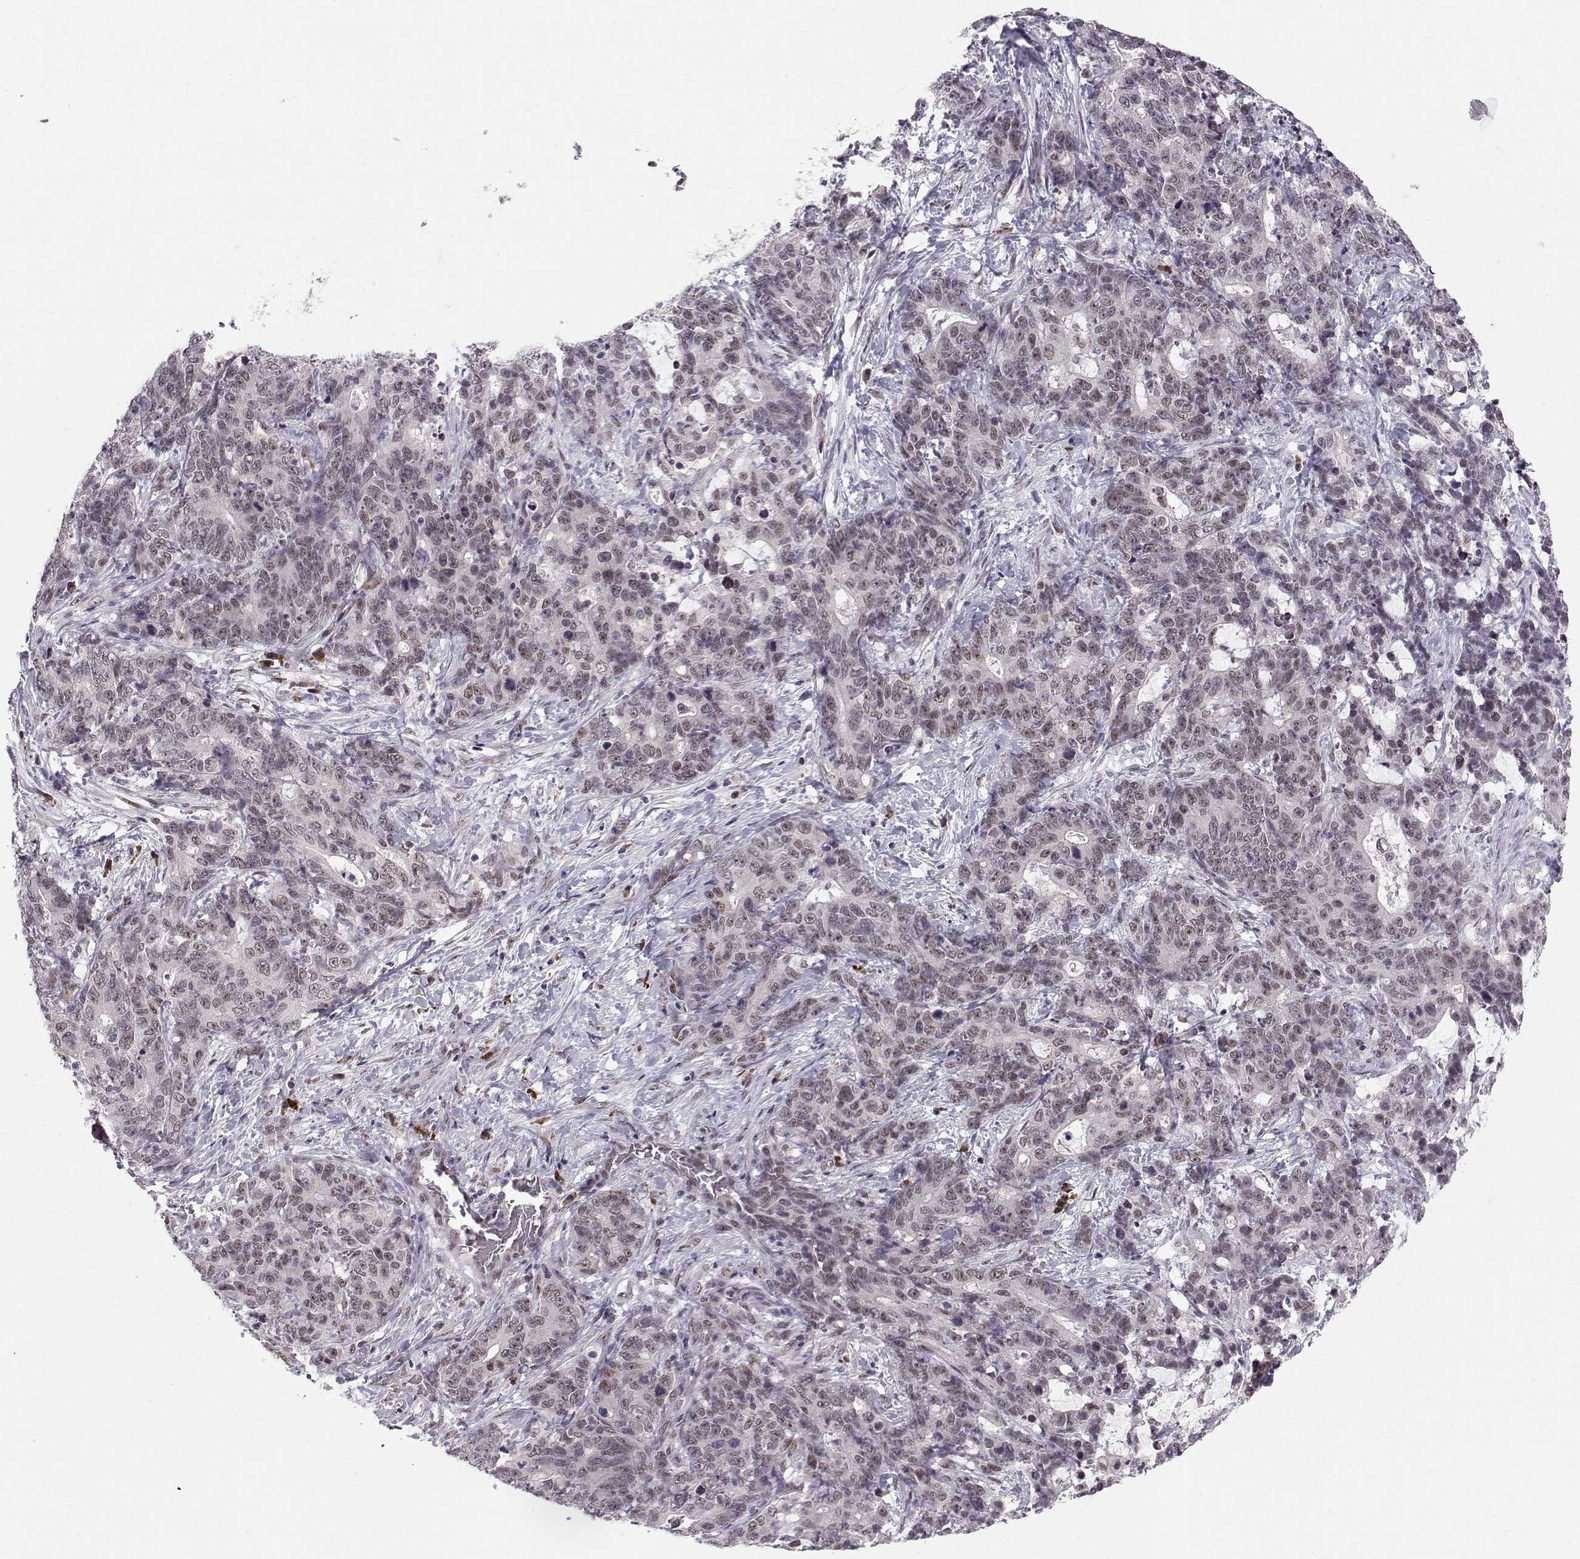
{"staining": {"intensity": "weak", "quantity": "<25%", "location": "nuclear"}, "tissue": "stomach cancer", "cell_type": "Tumor cells", "image_type": "cancer", "snomed": [{"axis": "morphology", "description": "Normal tissue, NOS"}, {"axis": "morphology", "description": "Adenocarcinoma, NOS"}, {"axis": "topography", "description": "Stomach"}], "caption": "This histopathology image is of stomach cancer stained with immunohistochemistry to label a protein in brown with the nuclei are counter-stained blue. There is no expression in tumor cells.", "gene": "RPP38", "patient": {"sex": "female", "age": 64}}